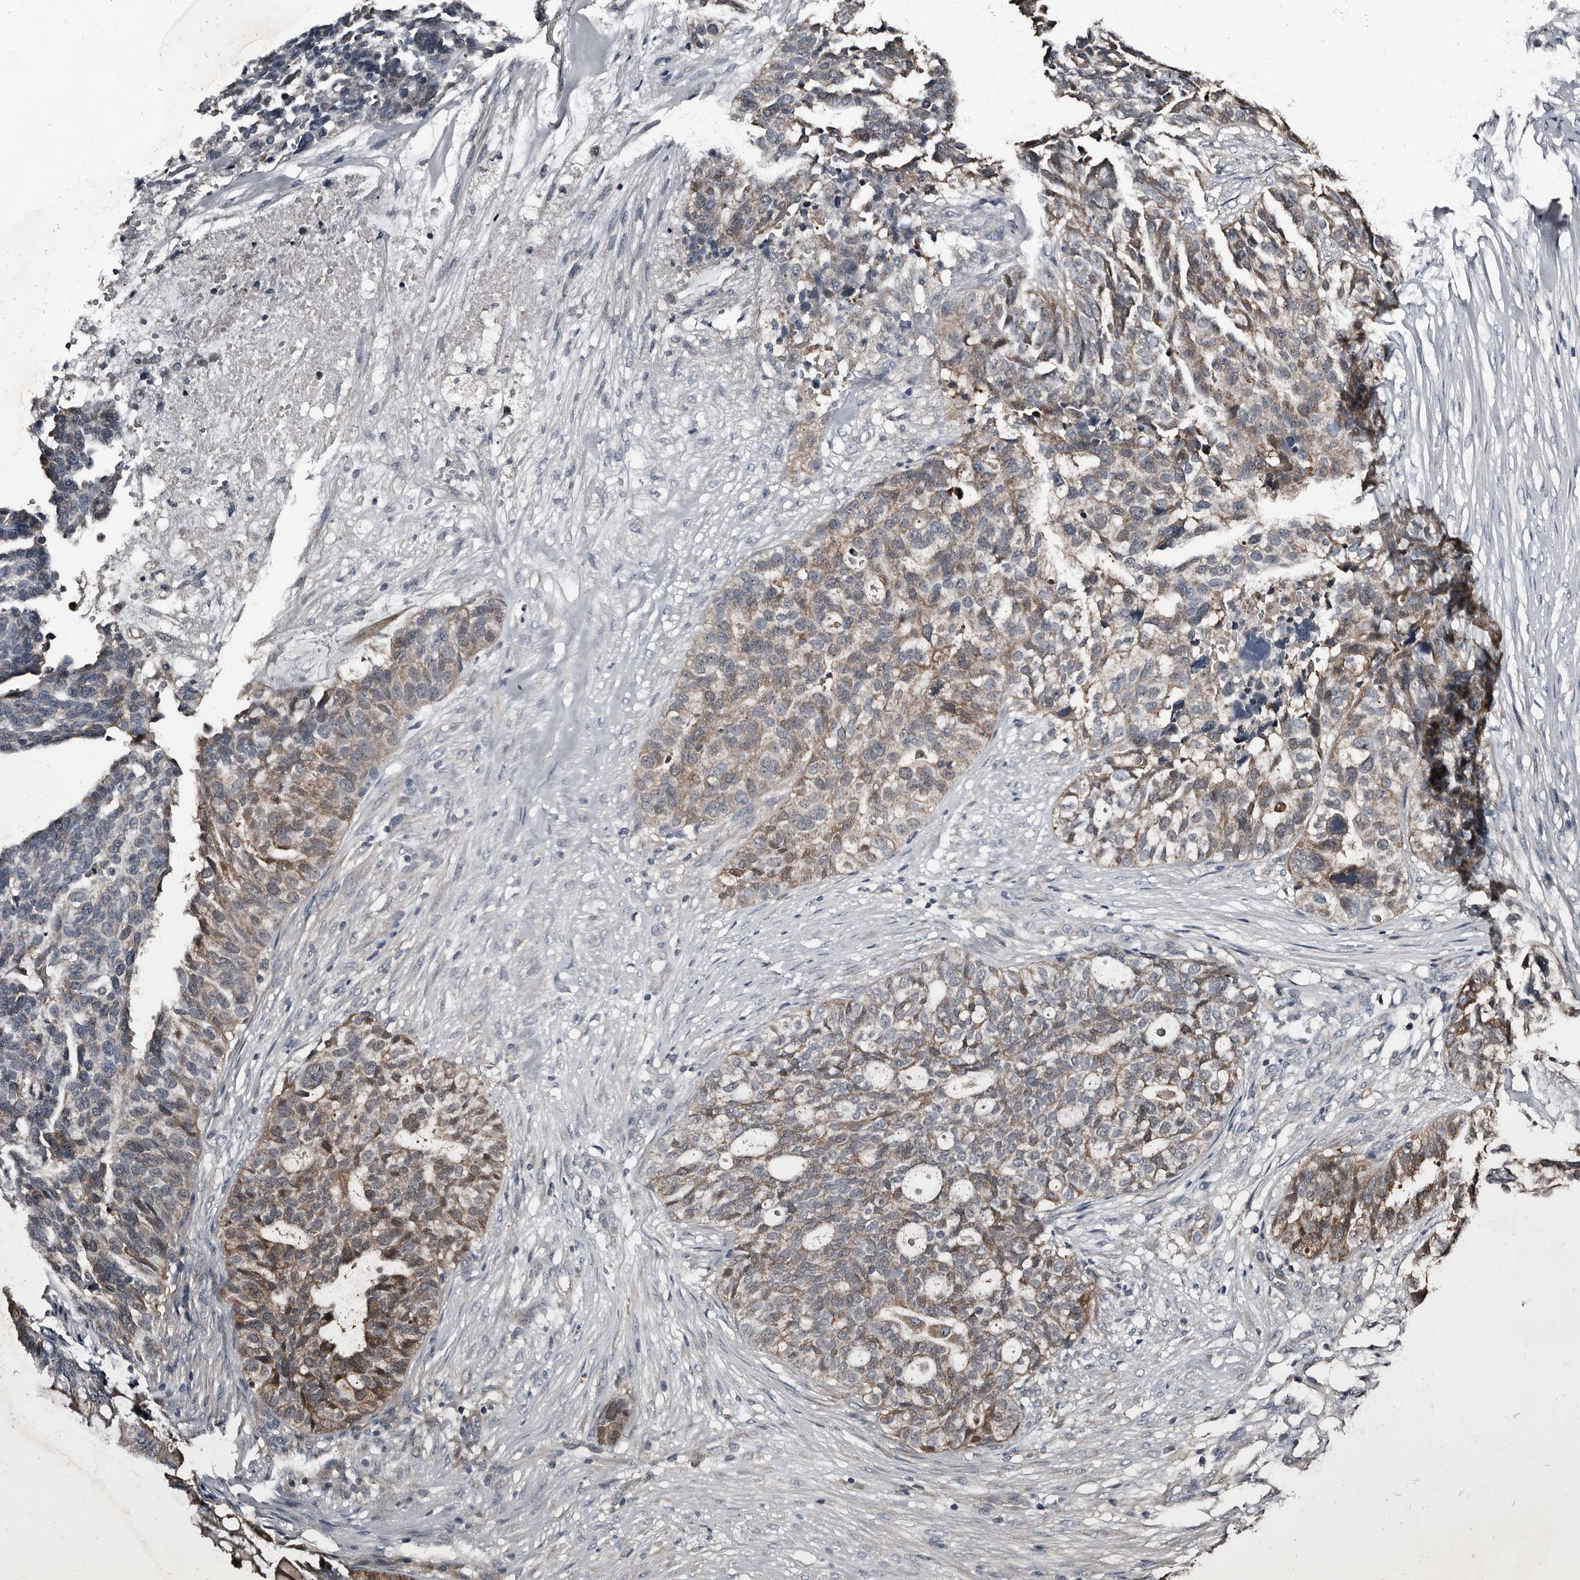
{"staining": {"intensity": "weak", "quantity": "25%-75%", "location": "cytoplasmic/membranous"}, "tissue": "ovarian cancer", "cell_type": "Tumor cells", "image_type": "cancer", "snomed": [{"axis": "morphology", "description": "Cystadenocarcinoma, serous, NOS"}, {"axis": "topography", "description": "Ovary"}], "caption": "Brown immunohistochemical staining in human ovarian cancer demonstrates weak cytoplasmic/membranous staining in approximately 25%-75% of tumor cells. Nuclei are stained in blue.", "gene": "DHPS", "patient": {"sex": "female", "age": 59}}